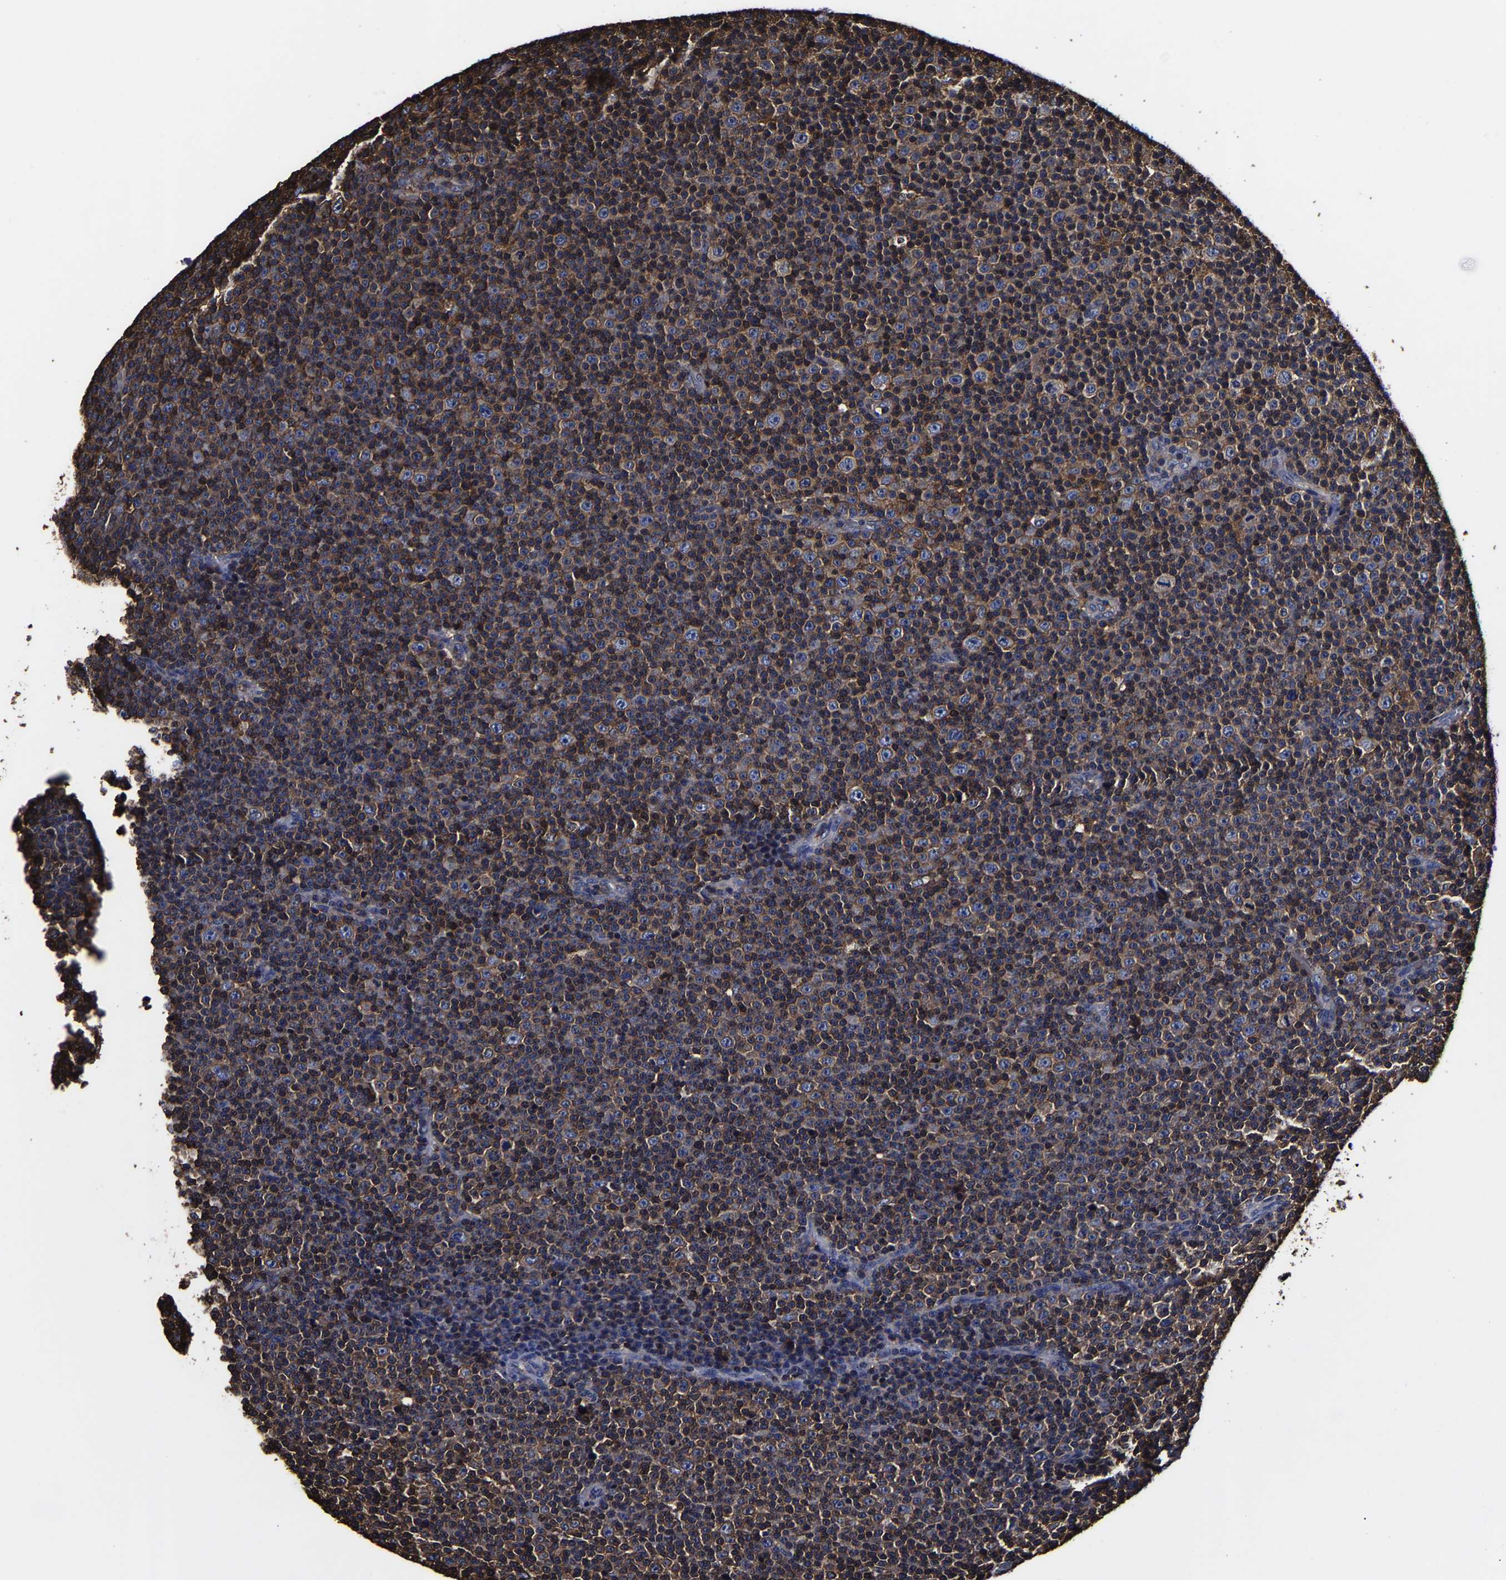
{"staining": {"intensity": "strong", "quantity": ">75%", "location": "cytoplasmic/membranous"}, "tissue": "lymphoma", "cell_type": "Tumor cells", "image_type": "cancer", "snomed": [{"axis": "morphology", "description": "Malignant lymphoma, non-Hodgkin's type, Low grade"}, {"axis": "topography", "description": "Lymph node"}], "caption": "Protein expression analysis of lymphoma demonstrates strong cytoplasmic/membranous expression in about >75% of tumor cells.", "gene": "SSH3", "patient": {"sex": "female", "age": 67}}